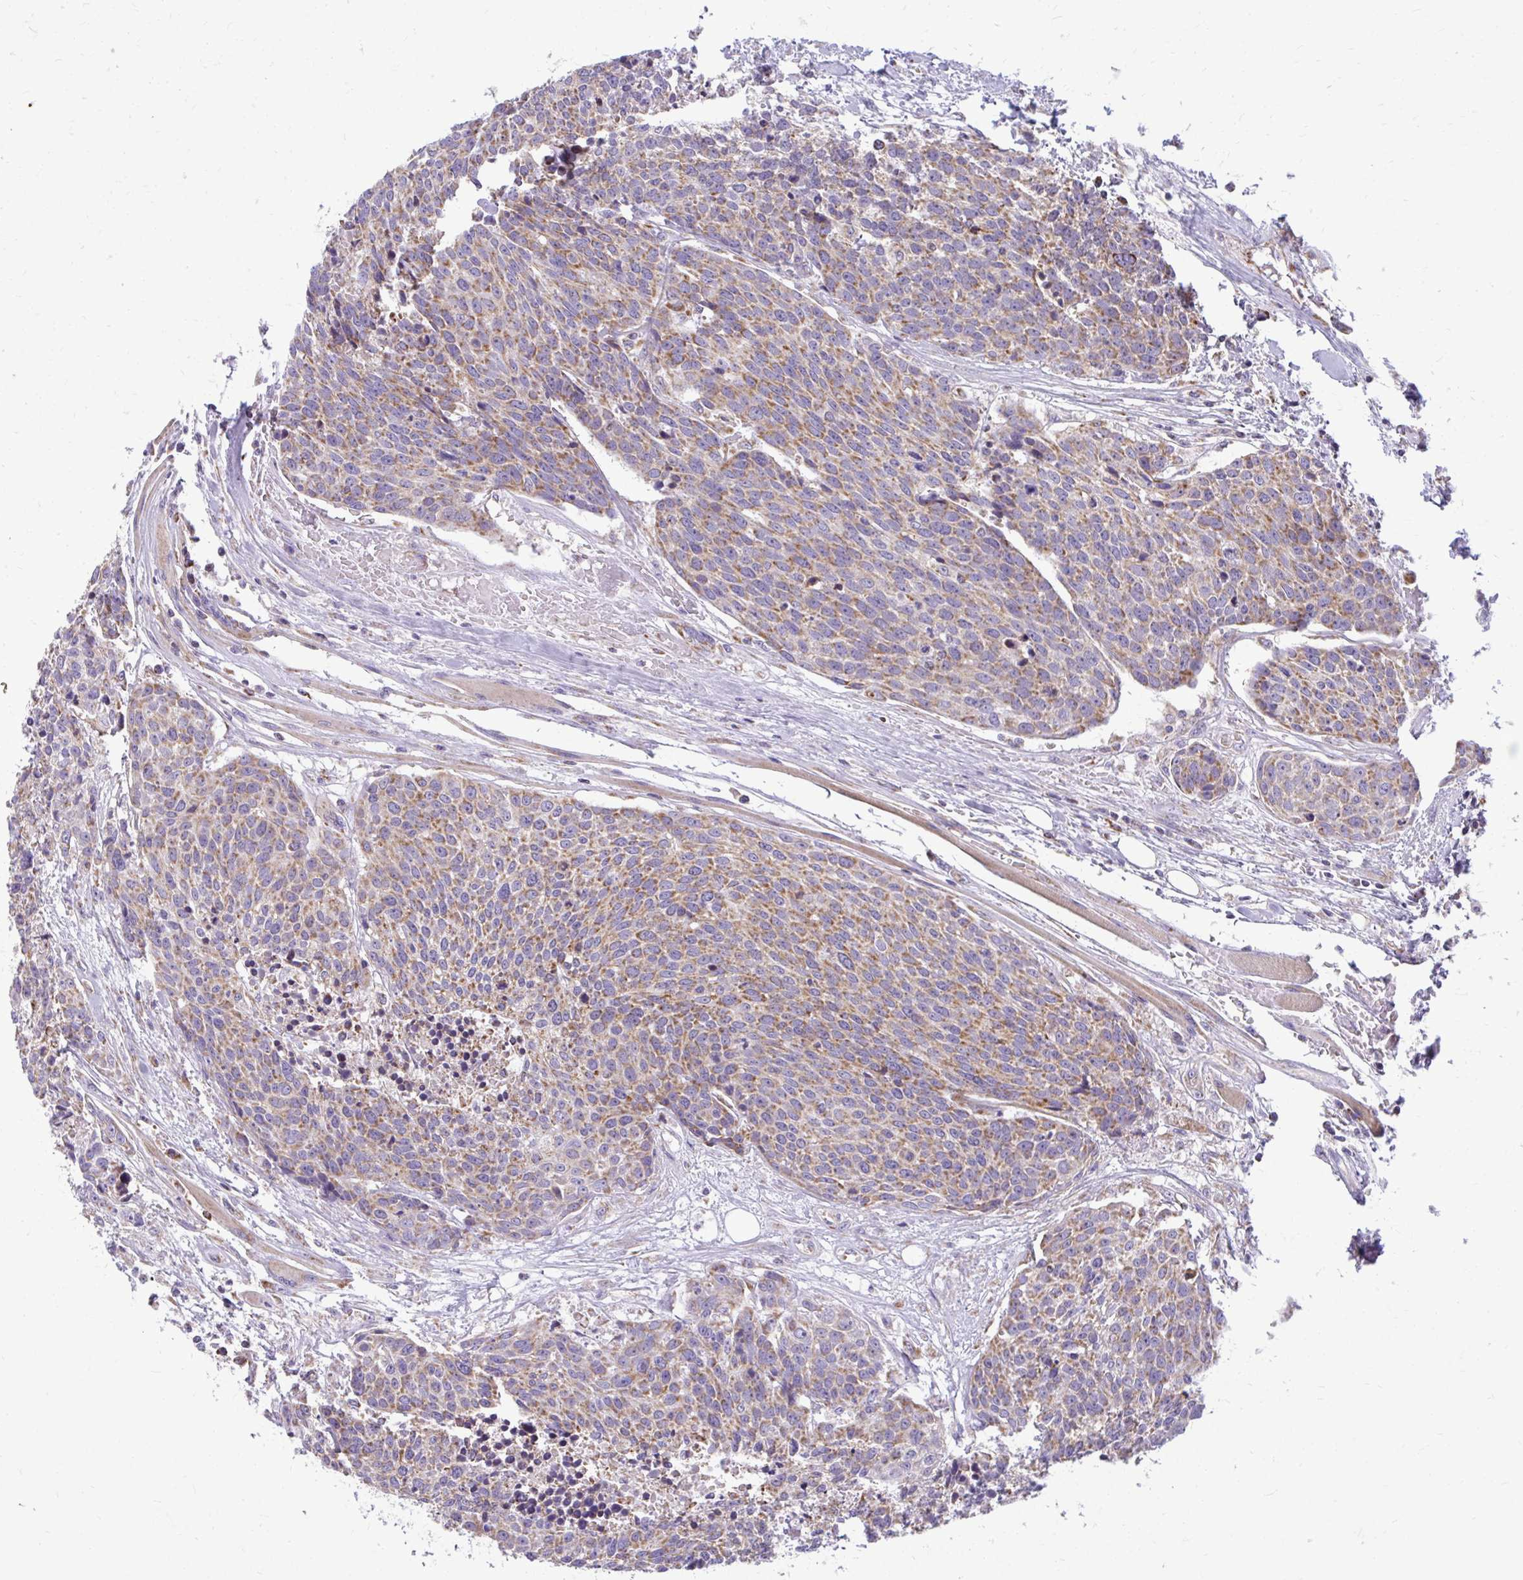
{"staining": {"intensity": "moderate", "quantity": ">75%", "location": "cytoplasmic/membranous"}, "tissue": "head and neck cancer", "cell_type": "Tumor cells", "image_type": "cancer", "snomed": [{"axis": "morphology", "description": "Squamous cell carcinoma, NOS"}, {"axis": "topography", "description": "Oral tissue"}, {"axis": "topography", "description": "Head-Neck"}], "caption": "Moderate cytoplasmic/membranous expression for a protein is appreciated in approximately >75% of tumor cells of head and neck cancer using immunohistochemistry.", "gene": "IFIT1", "patient": {"sex": "male", "age": 64}}